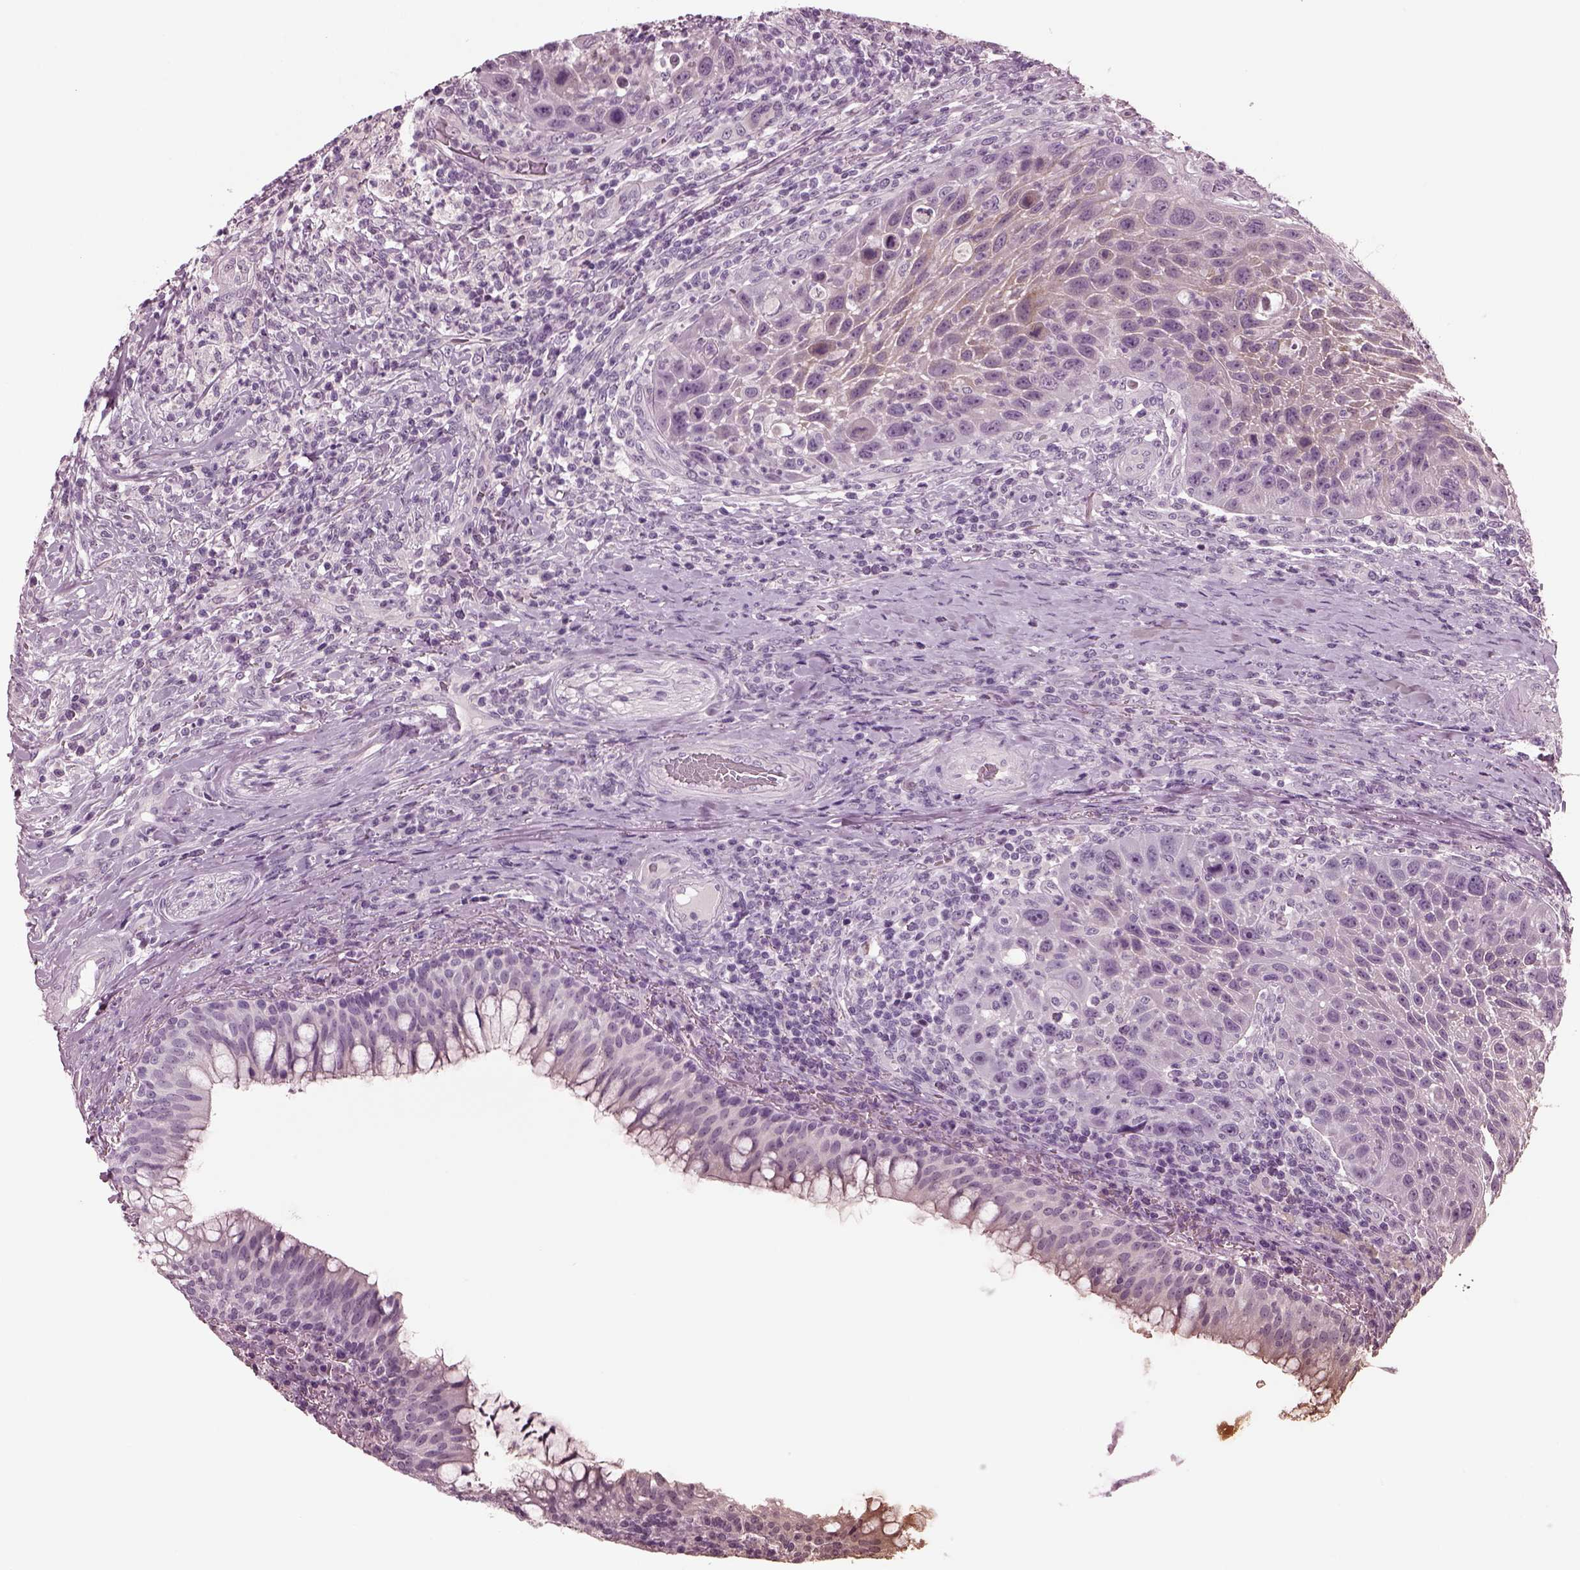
{"staining": {"intensity": "moderate", "quantity": "<25%", "location": "cytoplasmic/membranous"}, "tissue": "head and neck cancer", "cell_type": "Tumor cells", "image_type": "cancer", "snomed": [{"axis": "morphology", "description": "Squamous cell carcinoma, NOS"}, {"axis": "topography", "description": "Head-Neck"}], "caption": "Head and neck squamous cell carcinoma tissue reveals moderate cytoplasmic/membranous staining in approximately <25% of tumor cells, visualized by immunohistochemistry.", "gene": "MIB2", "patient": {"sex": "male", "age": 69}}